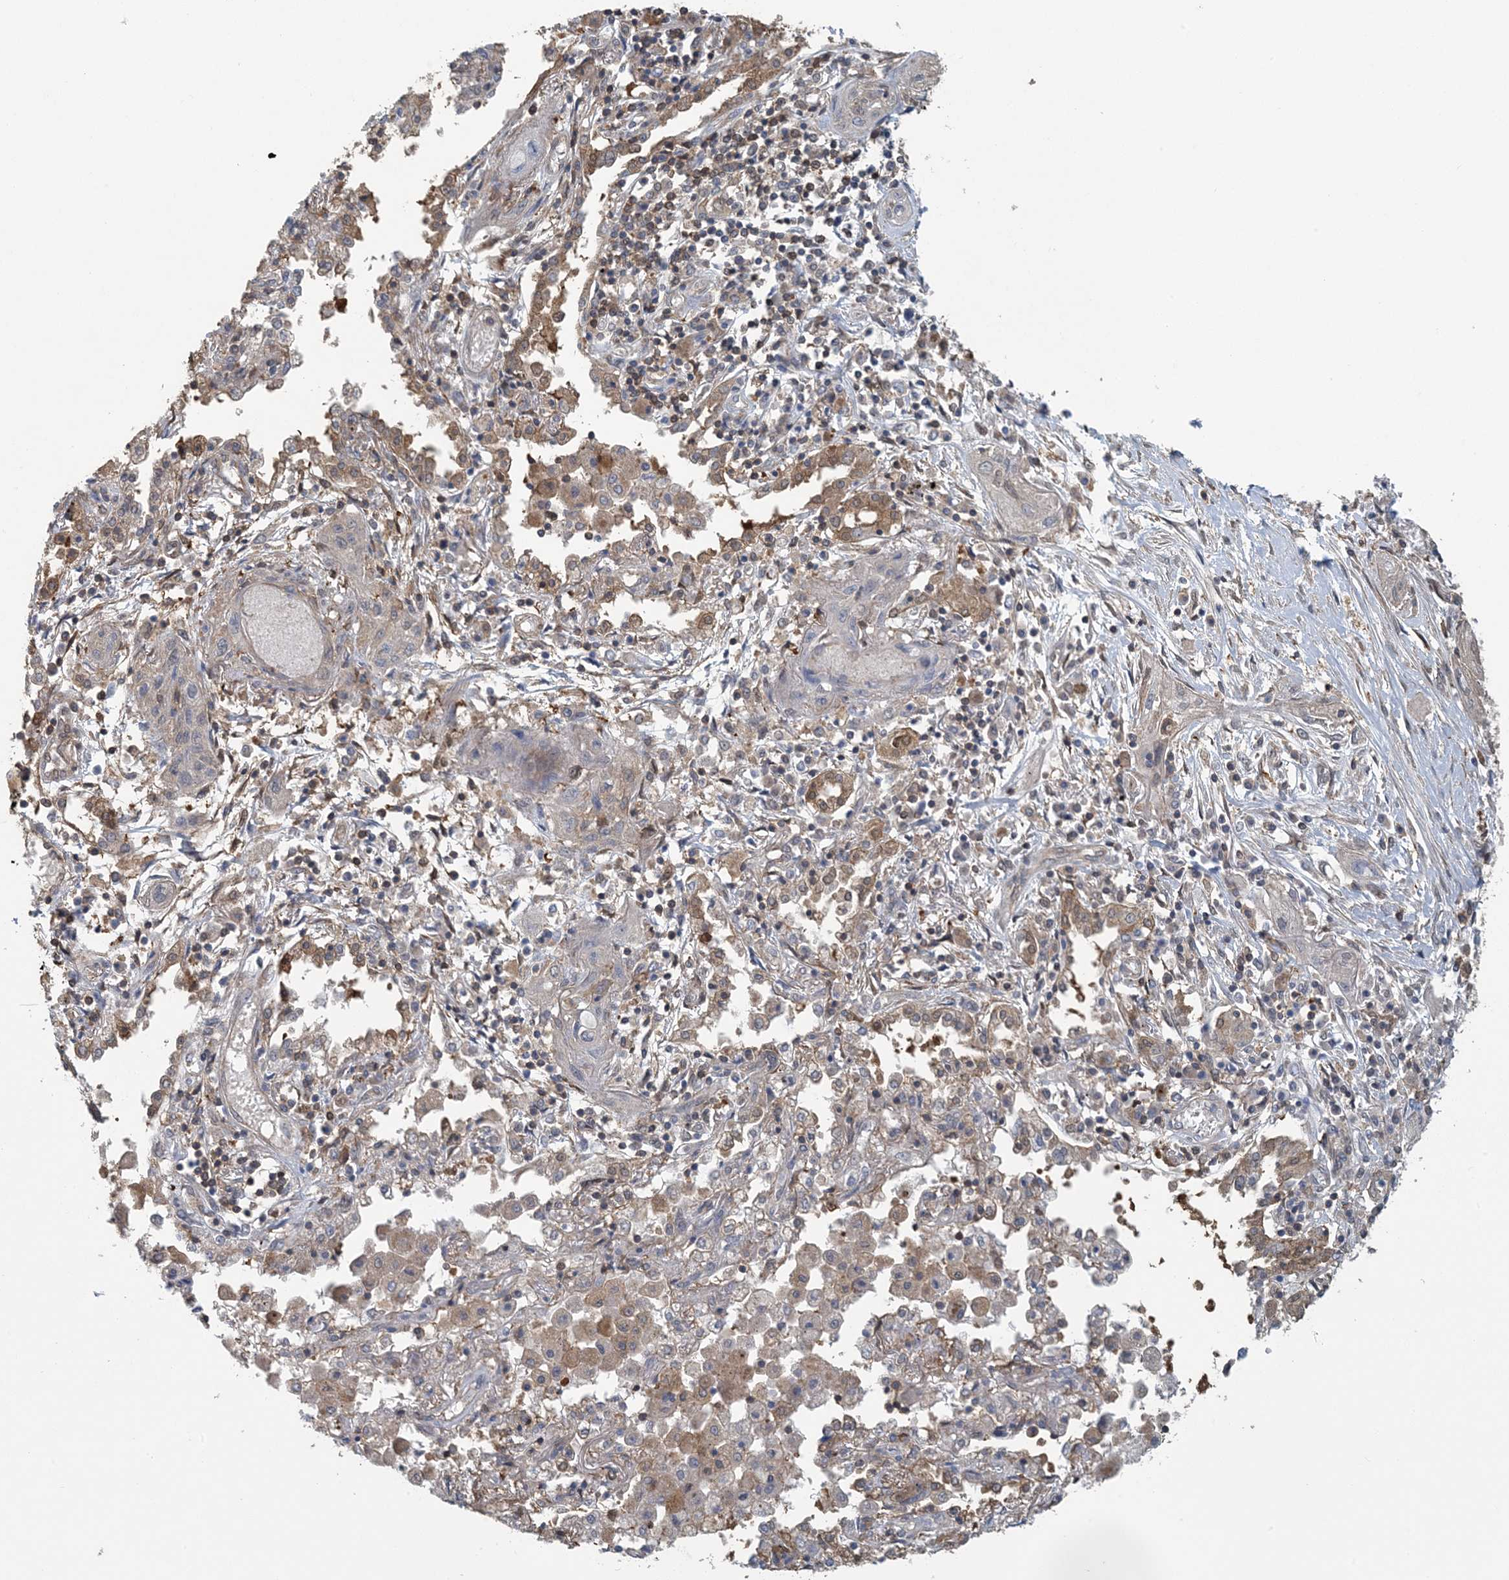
{"staining": {"intensity": "weak", "quantity": "<25%", "location": "cytoplasmic/membranous"}, "tissue": "lung cancer", "cell_type": "Tumor cells", "image_type": "cancer", "snomed": [{"axis": "morphology", "description": "Squamous cell carcinoma, NOS"}, {"axis": "topography", "description": "Lung"}], "caption": "An image of human lung cancer is negative for staining in tumor cells.", "gene": "HIKESHI", "patient": {"sex": "female", "age": 47}}